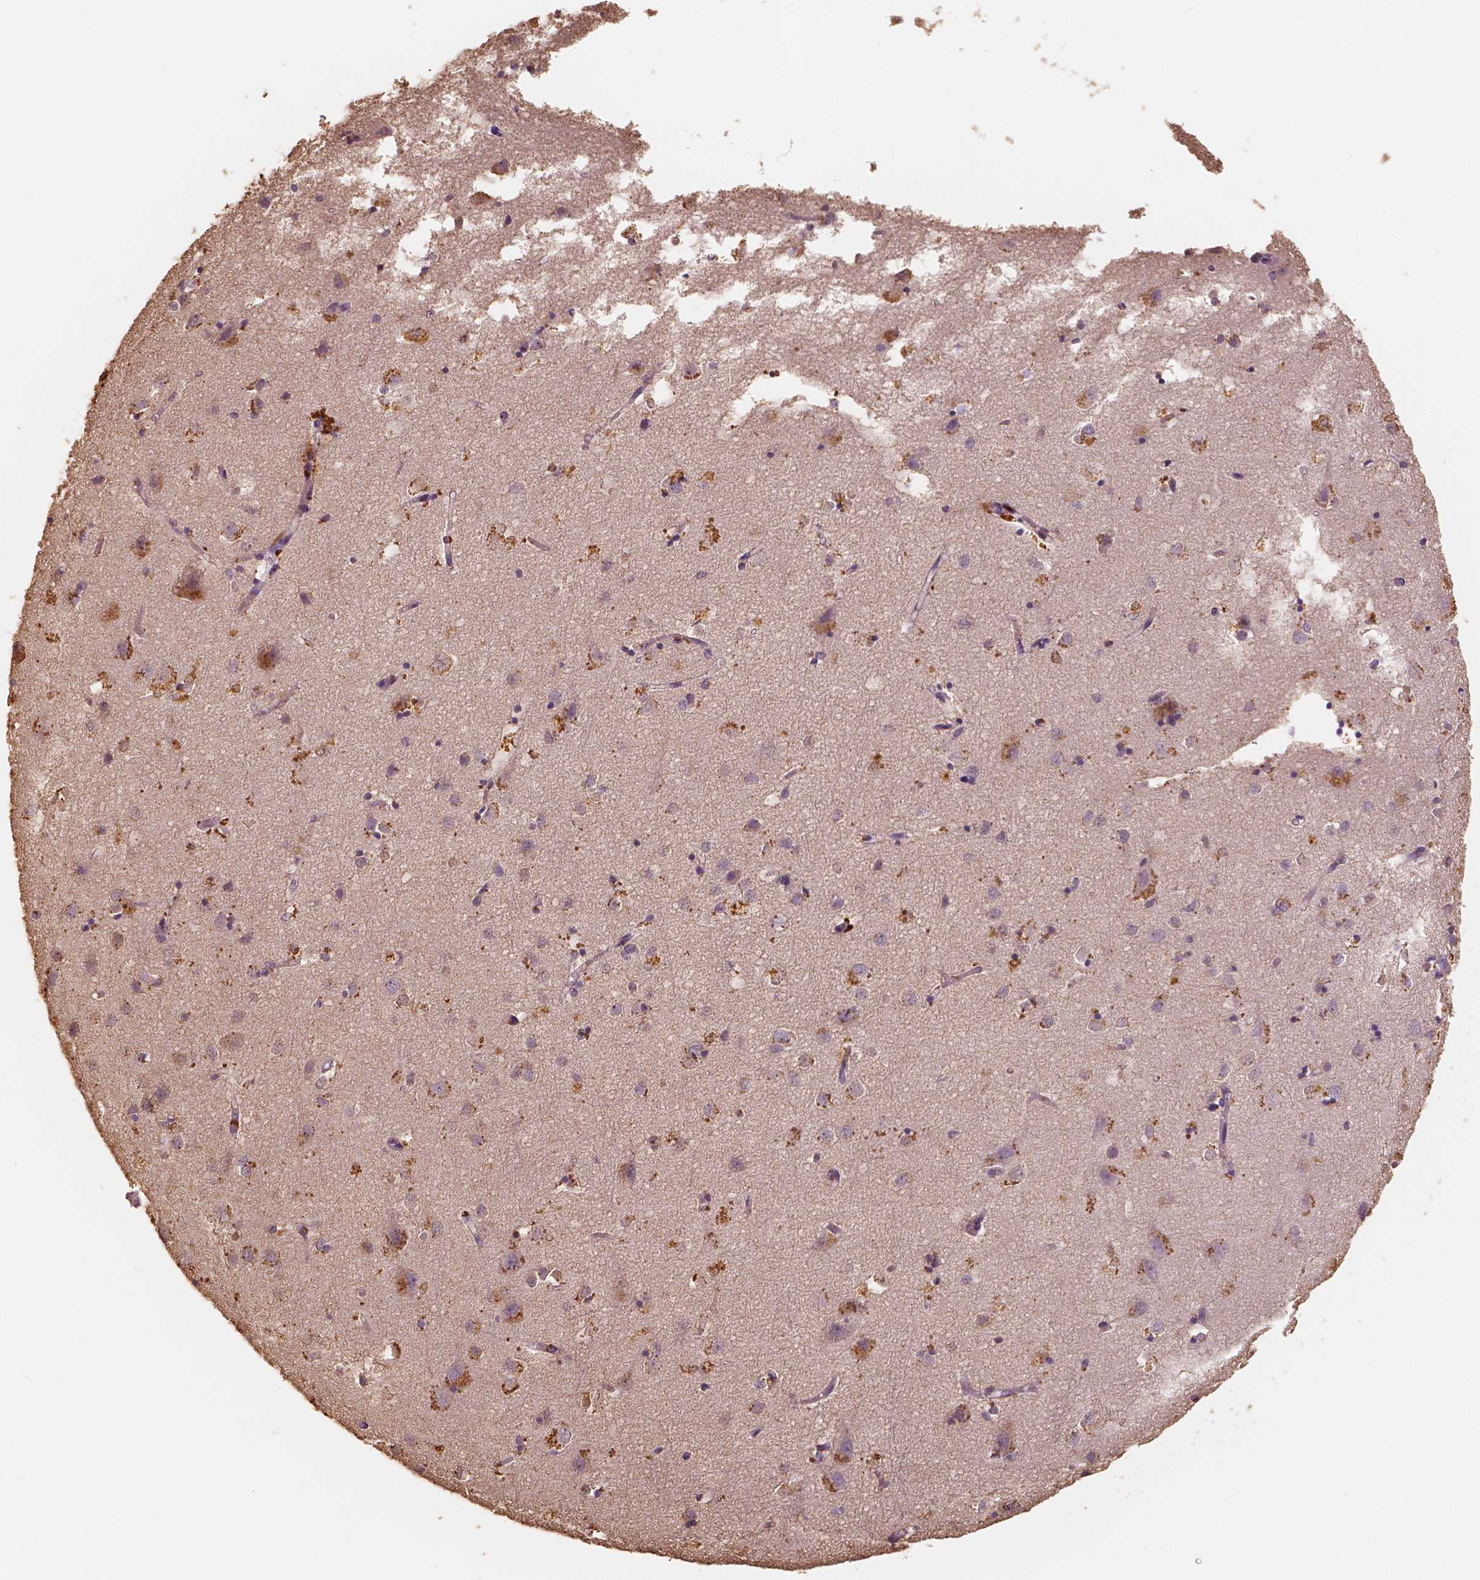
{"staining": {"intensity": "negative", "quantity": "none", "location": "none"}, "tissue": "cerebral cortex", "cell_type": "Endothelial cells", "image_type": "normal", "snomed": [{"axis": "morphology", "description": "Normal tissue, NOS"}, {"axis": "topography", "description": "Cerebral cortex"}], "caption": "A photomicrograph of cerebral cortex stained for a protein demonstrates no brown staining in endothelial cells. (DAB IHC with hematoxylin counter stain).", "gene": "SAT2", "patient": {"sex": "male", "age": 70}}